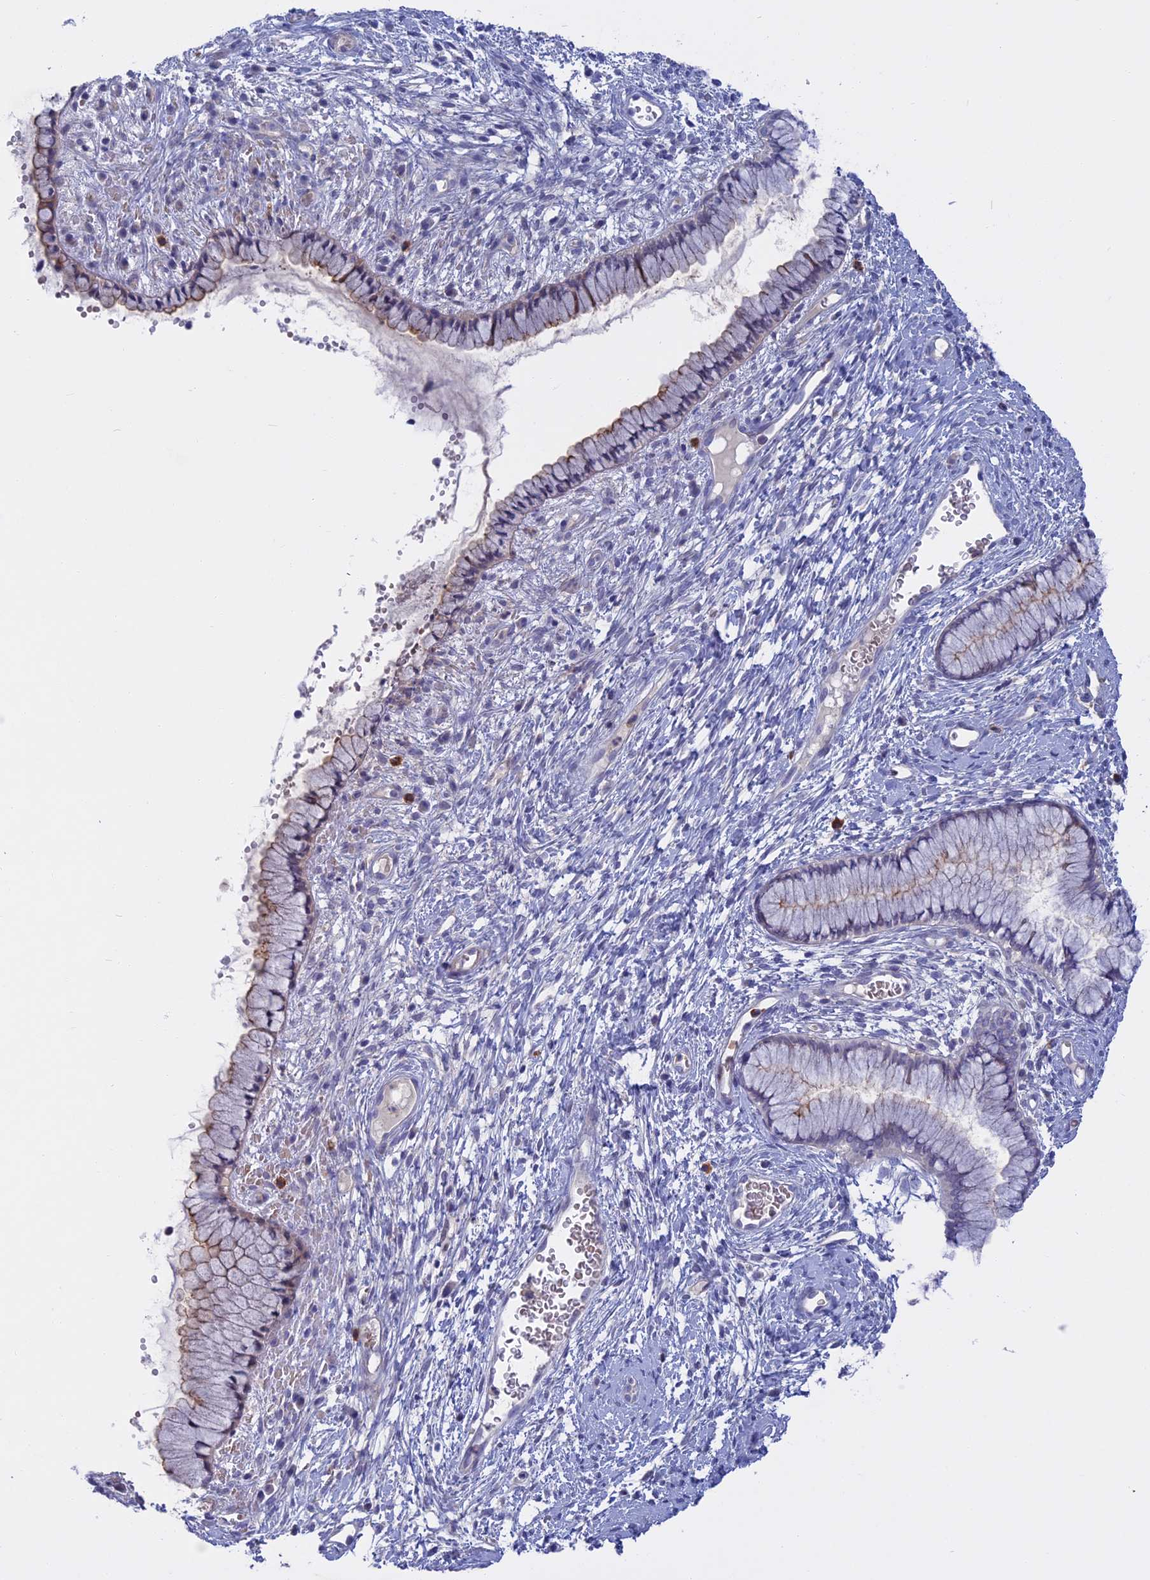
{"staining": {"intensity": "moderate", "quantity": "<25%", "location": "cytoplasmic/membranous"}, "tissue": "cervix", "cell_type": "Glandular cells", "image_type": "normal", "snomed": [{"axis": "morphology", "description": "Normal tissue, NOS"}, {"axis": "topography", "description": "Cervix"}], "caption": "Immunohistochemical staining of unremarkable cervix shows <25% levels of moderate cytoplasmic/membranous protein staining in approximately <25% of glandular cells.", "gene": "SLC2A6", "patient": {"sex": "female", "age": 42}}